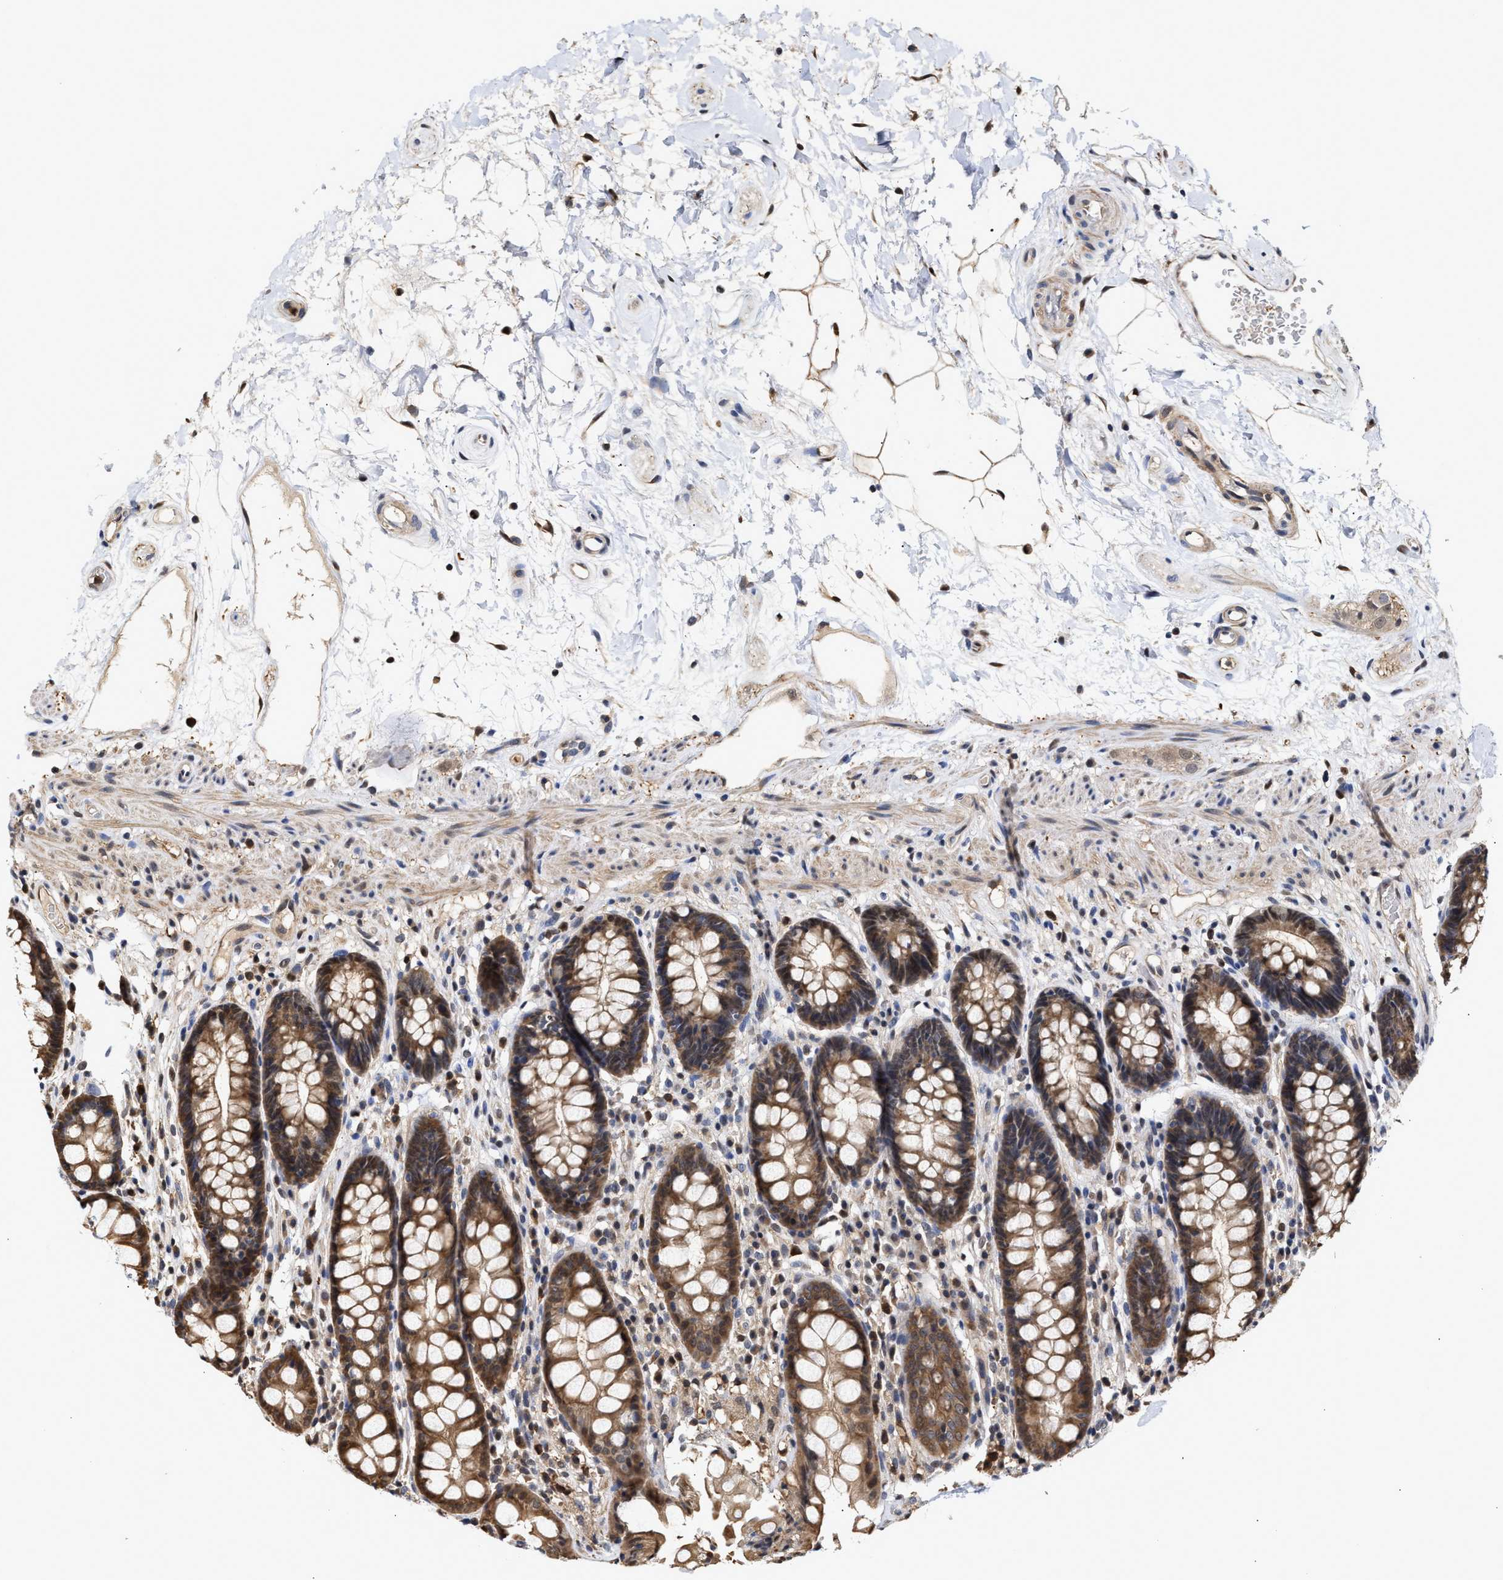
{"staining": {"intensity": "moderate", "quantity": ">75%", "location": "cytoplasmic/membranous"}, "tissue": "rectum", "cell_type": "Glandular cells", "image_type": "normal", "snomed": [{"axis": "morphology", "description": "Normal tissue, NOS"}, {"axis": "topography", "description": "Rectum"}], "caption": "Immunohistochemical staining of unremarkable rectum demonstrates >75% levels of moderate cytoplasmic/membranous protein positivity in approximately >75% of glandular cells.", "gene": "KLHDC1", "patient": {"sex": "male", "age": 64}}